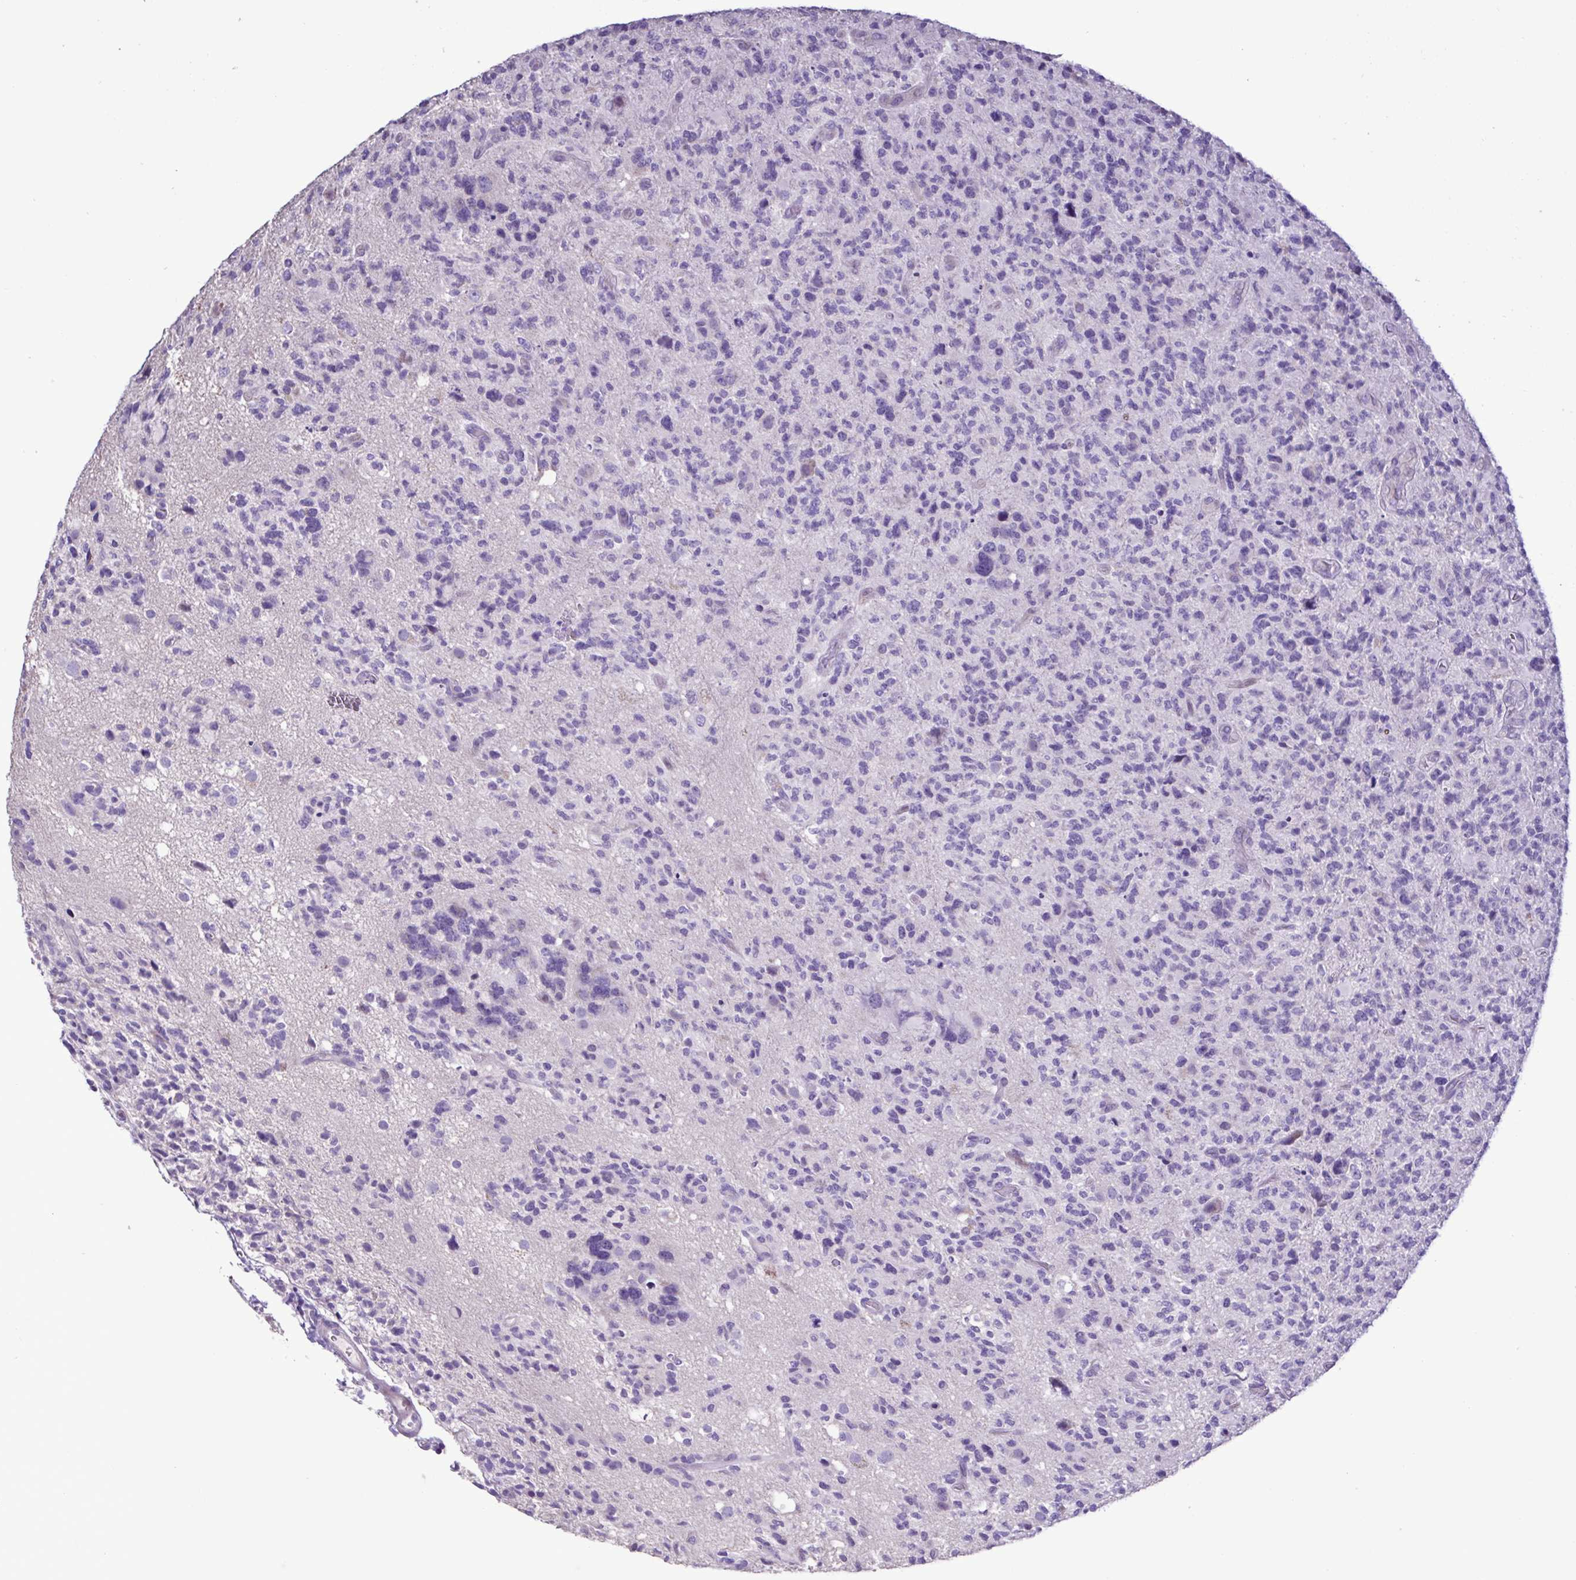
{"staining": {"intensity": "negative", "quantity": "none", "location": "none"}, "tissue": "glioma", "cell_type": "Tumor cells", "image_type": "cancer", "snomed": [{"axis": "morphology", "description": "Glioma, malignant, High grade"}, {"axis": "topography", "description": "Brain"}], "caption": "This is an IHC photomicrograph of human glioma. There is no expression in tumor cells.", "gene": "PLA2G4E", "patient": {"sex": "female", "age": 71}}